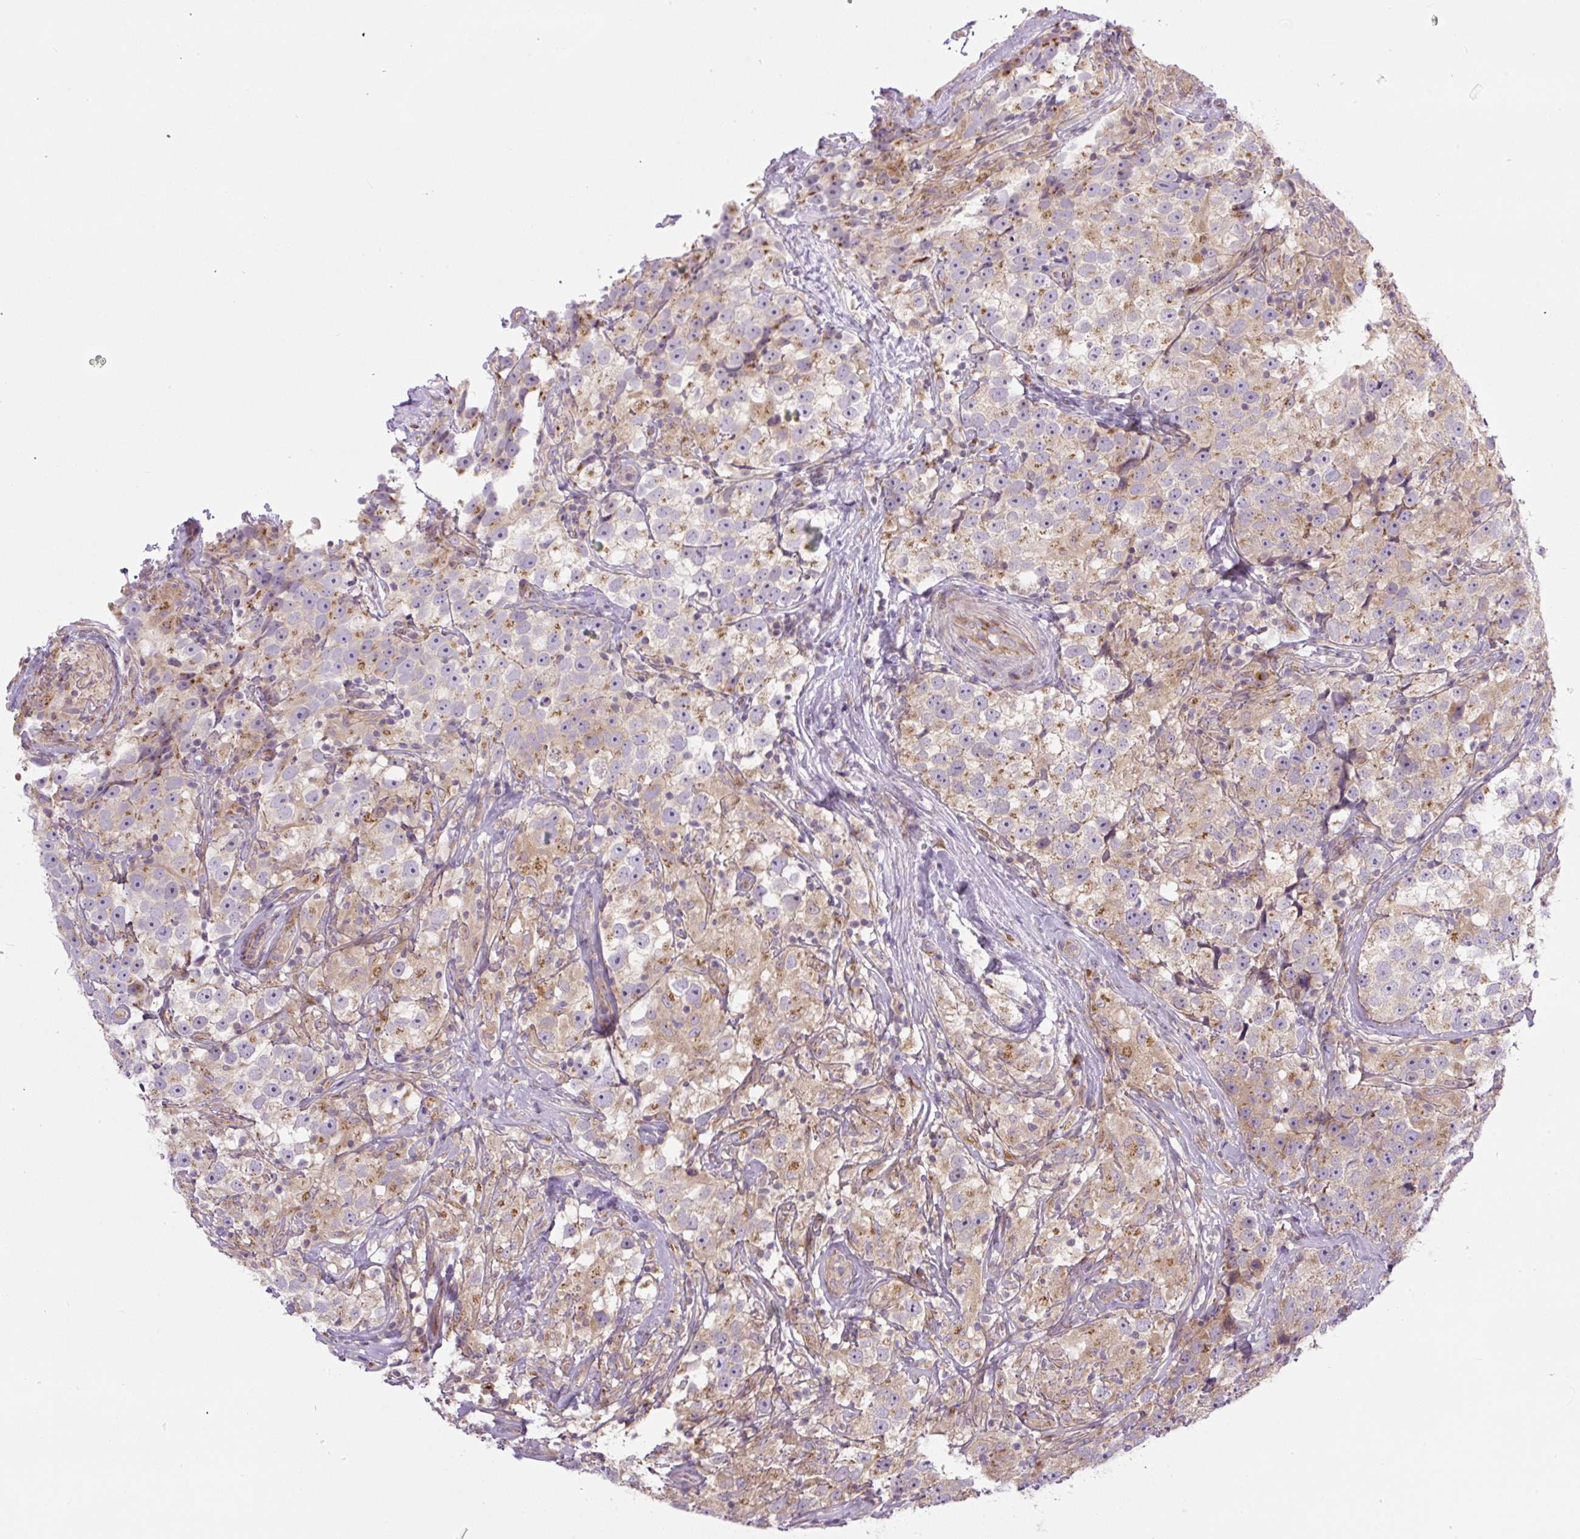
{"staining": {"intensity": "weak", "quantity": "25%-75%", "location": "cytoplasmic/membranous"}, "tissue": "testis cancer", "cell_type": "Tumor cells", "image_type": "cancer", "snomed": [{"axis": "morphology", "description": "Seminoma, NOS"}, {"axis": "topography", "description": "Testis"}], "caption": "A histopathology image showing weak cytoplasmic/membranous expression in about 25%-75% of tumor cells in testis seminoma, as visualized by brown immunohistochemical staining.", "gene": "MLX", "patient": {"sex": "male", "age": 46}}